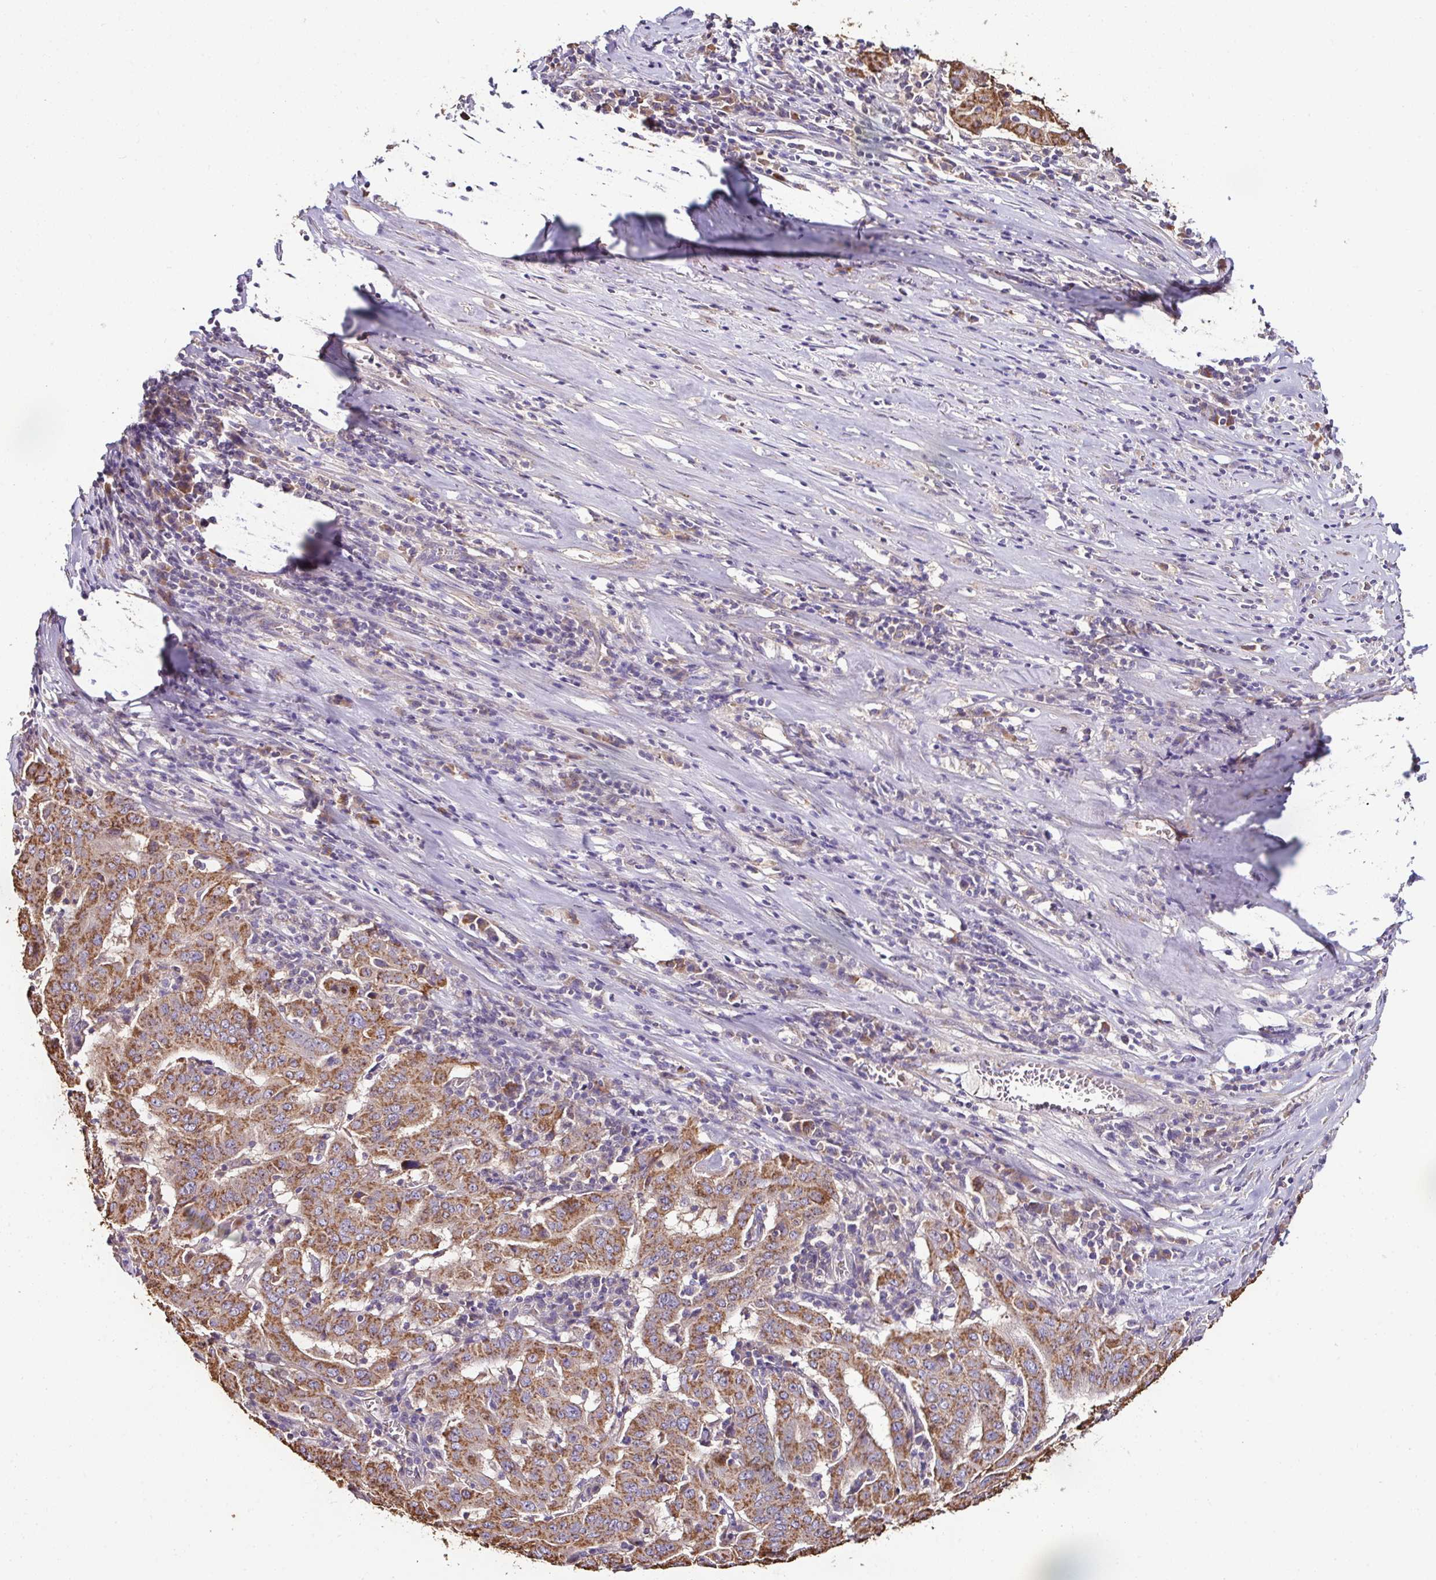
{"staining": {"intensity": "moderate", "quantity": ">75%", "location": "cytoplasmic/membranous"}, "tissue": "pancreatic cancer", "cell_type": "Tumor cells", "image_type": "cancer", "snomed": [{"axis": "morphology", "description": "Adenocarcinoma, NOS"}, {"axis": "topography", "description": "Pancreas"}], "caption": "This is a histology image of IHC staining of pancreatic cancer, which shows moderate positivity in the cytoplasmic/membranous of tumor cells.", "gene": "CPD", "patient": {"sex": "male", "age": 63}}